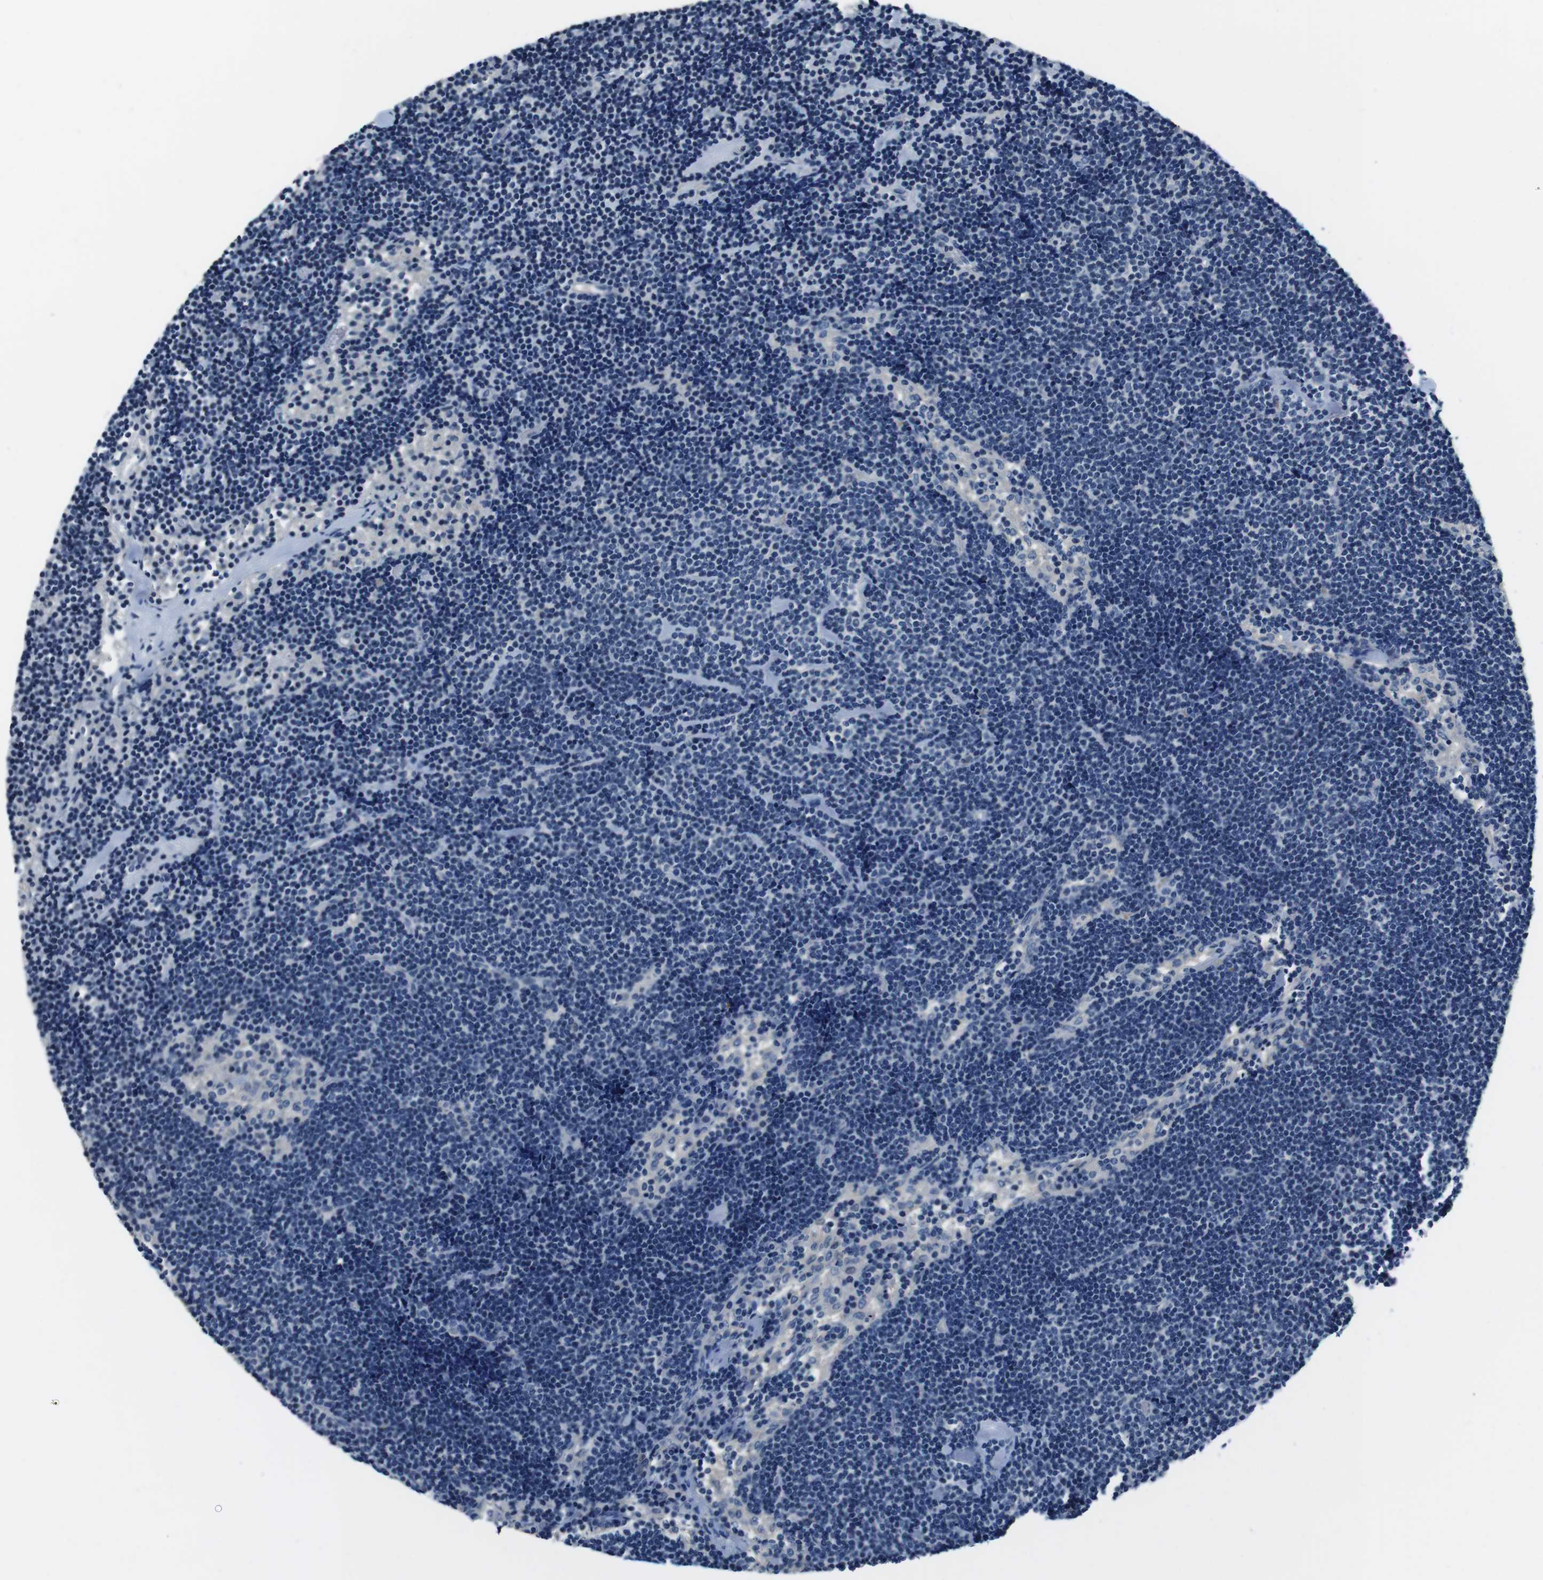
{"staining": {"intensity": "negative", "quantity": "none", "location": "none"}, "tissue": "lymph node", "cell_type": "Germinal center cells", "image_type": "normal", "snomed": [{"axis": "morphology", "description": "Normal tissue, NOS"}, {"axis": "topography", "description": "Lymph node"}], "caption": "High magnification brightfield microscopy of benign lymph node stained with DAB (3,3'-diaminobenzidine) (brown) and counterstained with hematoxylin (blue): germinal center cells show no significant positivity. (DAB (3,3'-diaminobenzidine) immunohistochemistry (IHC), high magnification).", "gene": "KCNJ5", "patient": {"sex": "male", "age": 63}}